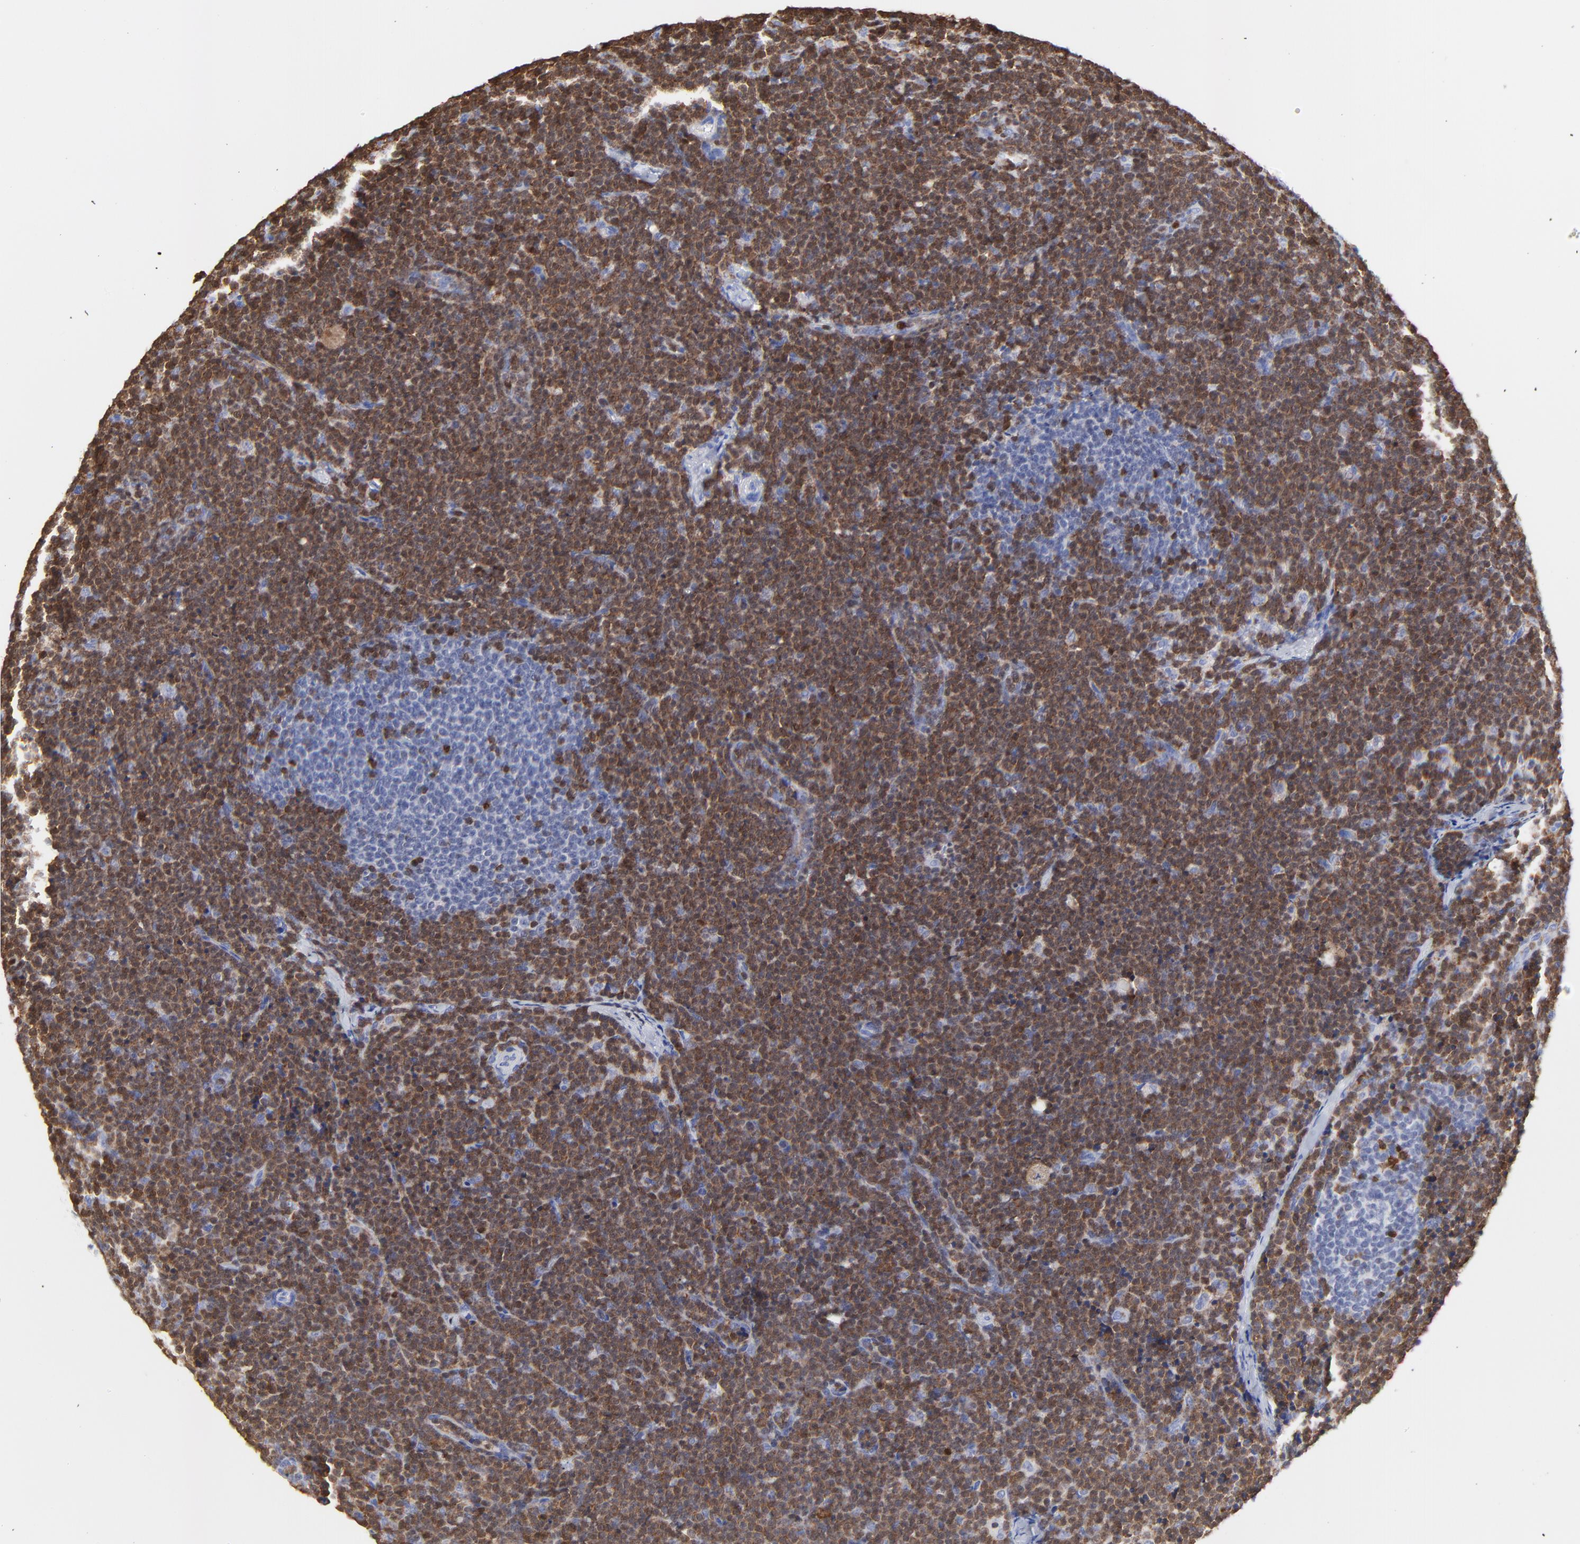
{"staining": {"intensity": "strong", "quantity": "25%-75%", "location": "cytoplasmic/membranous"}, "tissue": "lymphoma", "cell_type": "Tumor cells", "image_type": "cancer", "snomed": [{"axis": "morphology", "description": "Malignant lymphoma, non-Hodgkin's type, High grade"}, {"axis": "topography", "description": "Lymph node"}], "caption": "High-grade malignant lymphoma, non-Hodgkin's type was stained to show a protein in brown. There is high levels of strong cytoplasmic/membranous staining in approximately 25%-75% of tumor cells. Immunohistochemistry stains the protein in brown and the nuclei are stained blue.", "gene": "ZAP70", "patient": {"sex": "female", "age": 58}}